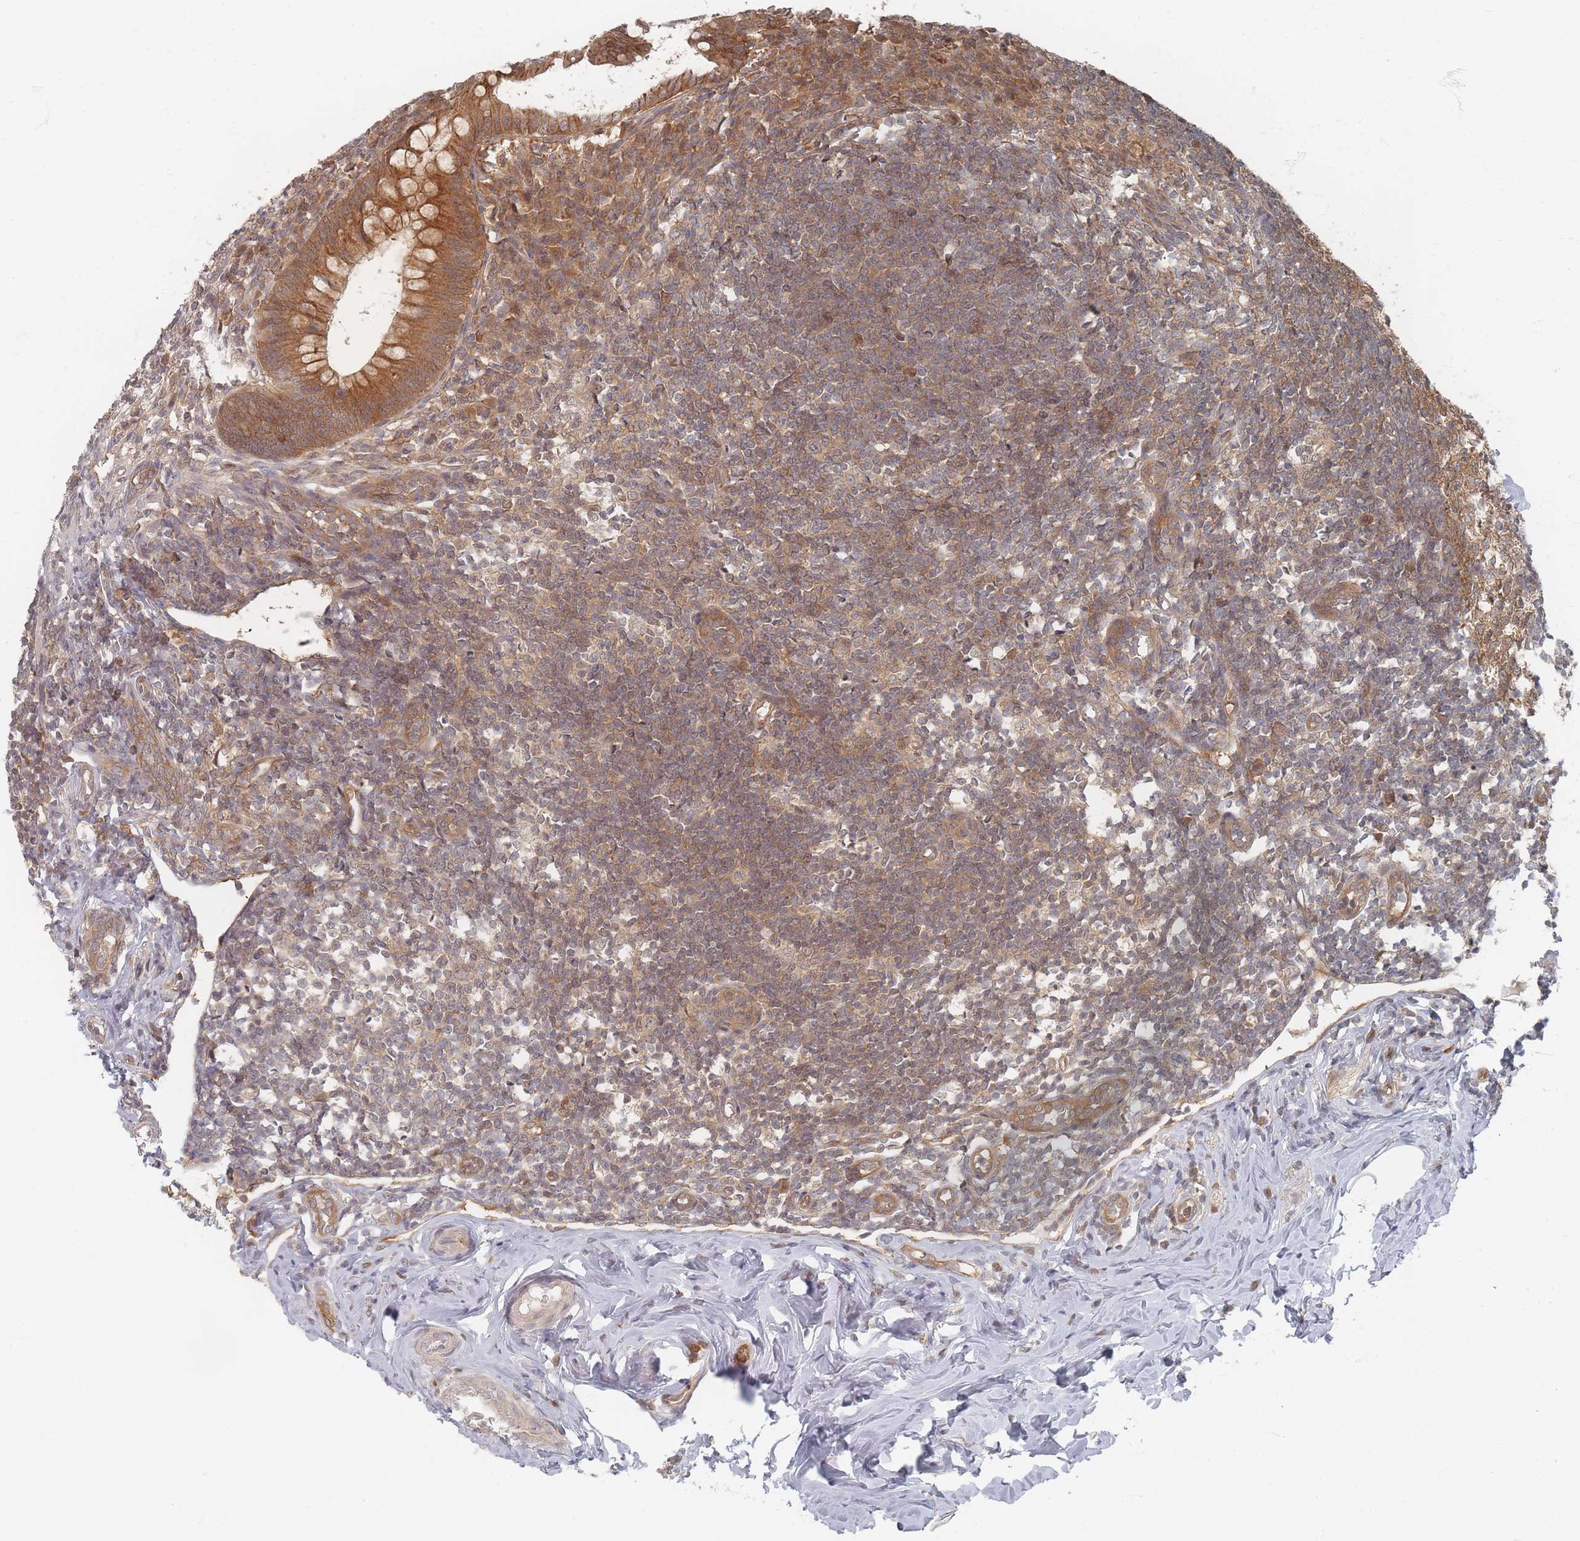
{"staining": {"intensity": "strong", "quantity": ">75%", "location": "cytoplasmic/membranous"}, "tissue": "appendix", "cell_type": "Glandular cells", "image_type": "normal", "snomed": [{"axis": "morphology", "description": "Normal tissue, NOS"}, {"axis": "topography", "description": "Appendix"}], "caption": "An image showing strong cytoplasmic/membranous staining in about >75% of glandular cells in normal appendix, as visualized by brown immunohistochemical staining.", "gene": "PSMD9", "patient": {"sex": "female", "age": 33}}